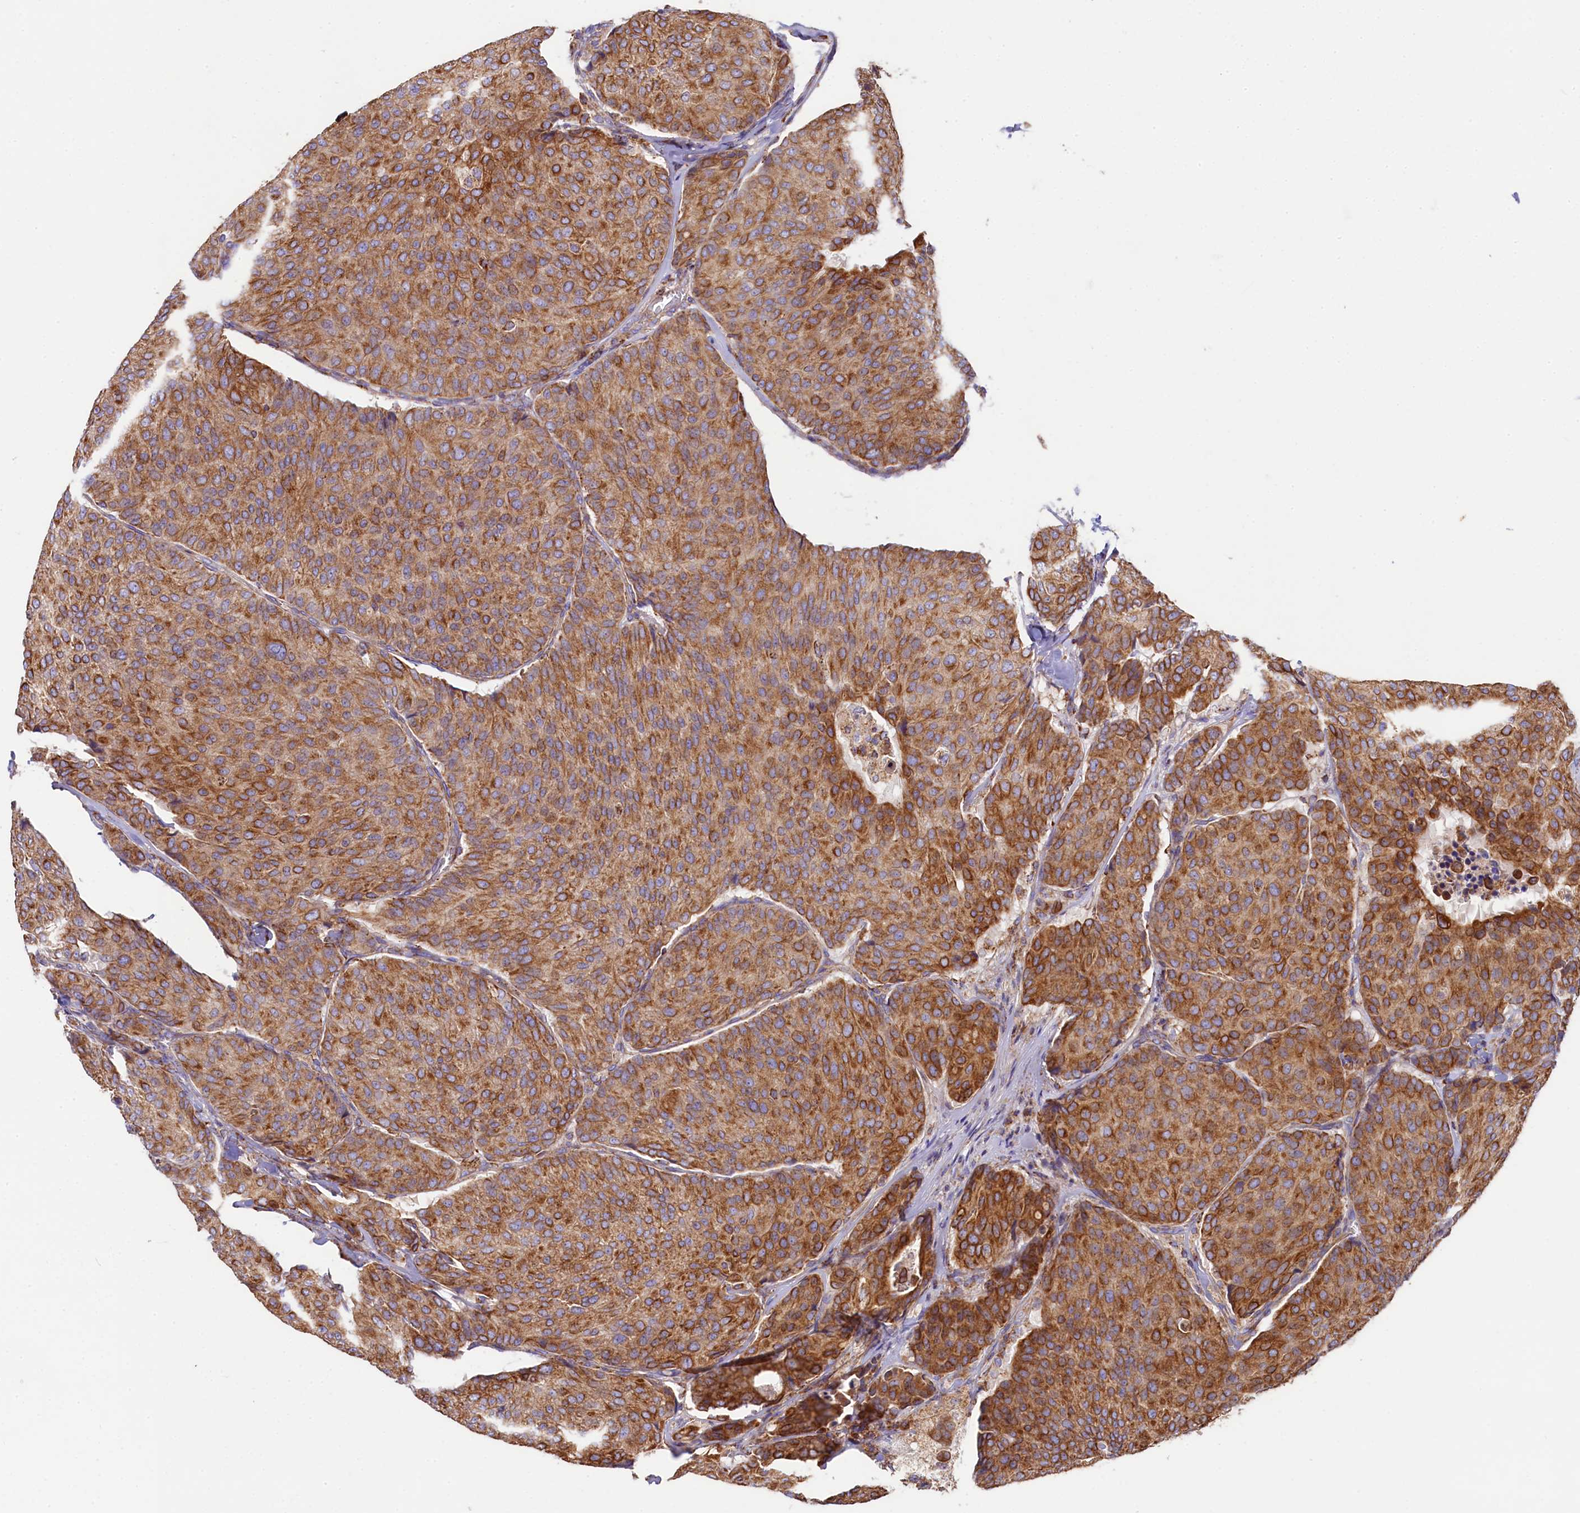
{"staining": {"intensity": "moderate", "quantity": ">75%", "location": "cytoplasmic/membranous"}, "tissue": "breast cancer", "cell_type": "Tumor cells", "image_type": "cancer", "snomed": [{"axis": "morphology", "description": "Duct carcinoma"}, {"axis": "topography", "description": "Breast"}], "caption": "Moderate cytoplasmic/membranous protein staining is present in about >75% of tumor cells in breast invasive ductal carcinoma. (Brightfield microscopy of DAB IHC at high magnification).", "gene": "CLYBL", "patient": {"sex": "female", "age": 75}}